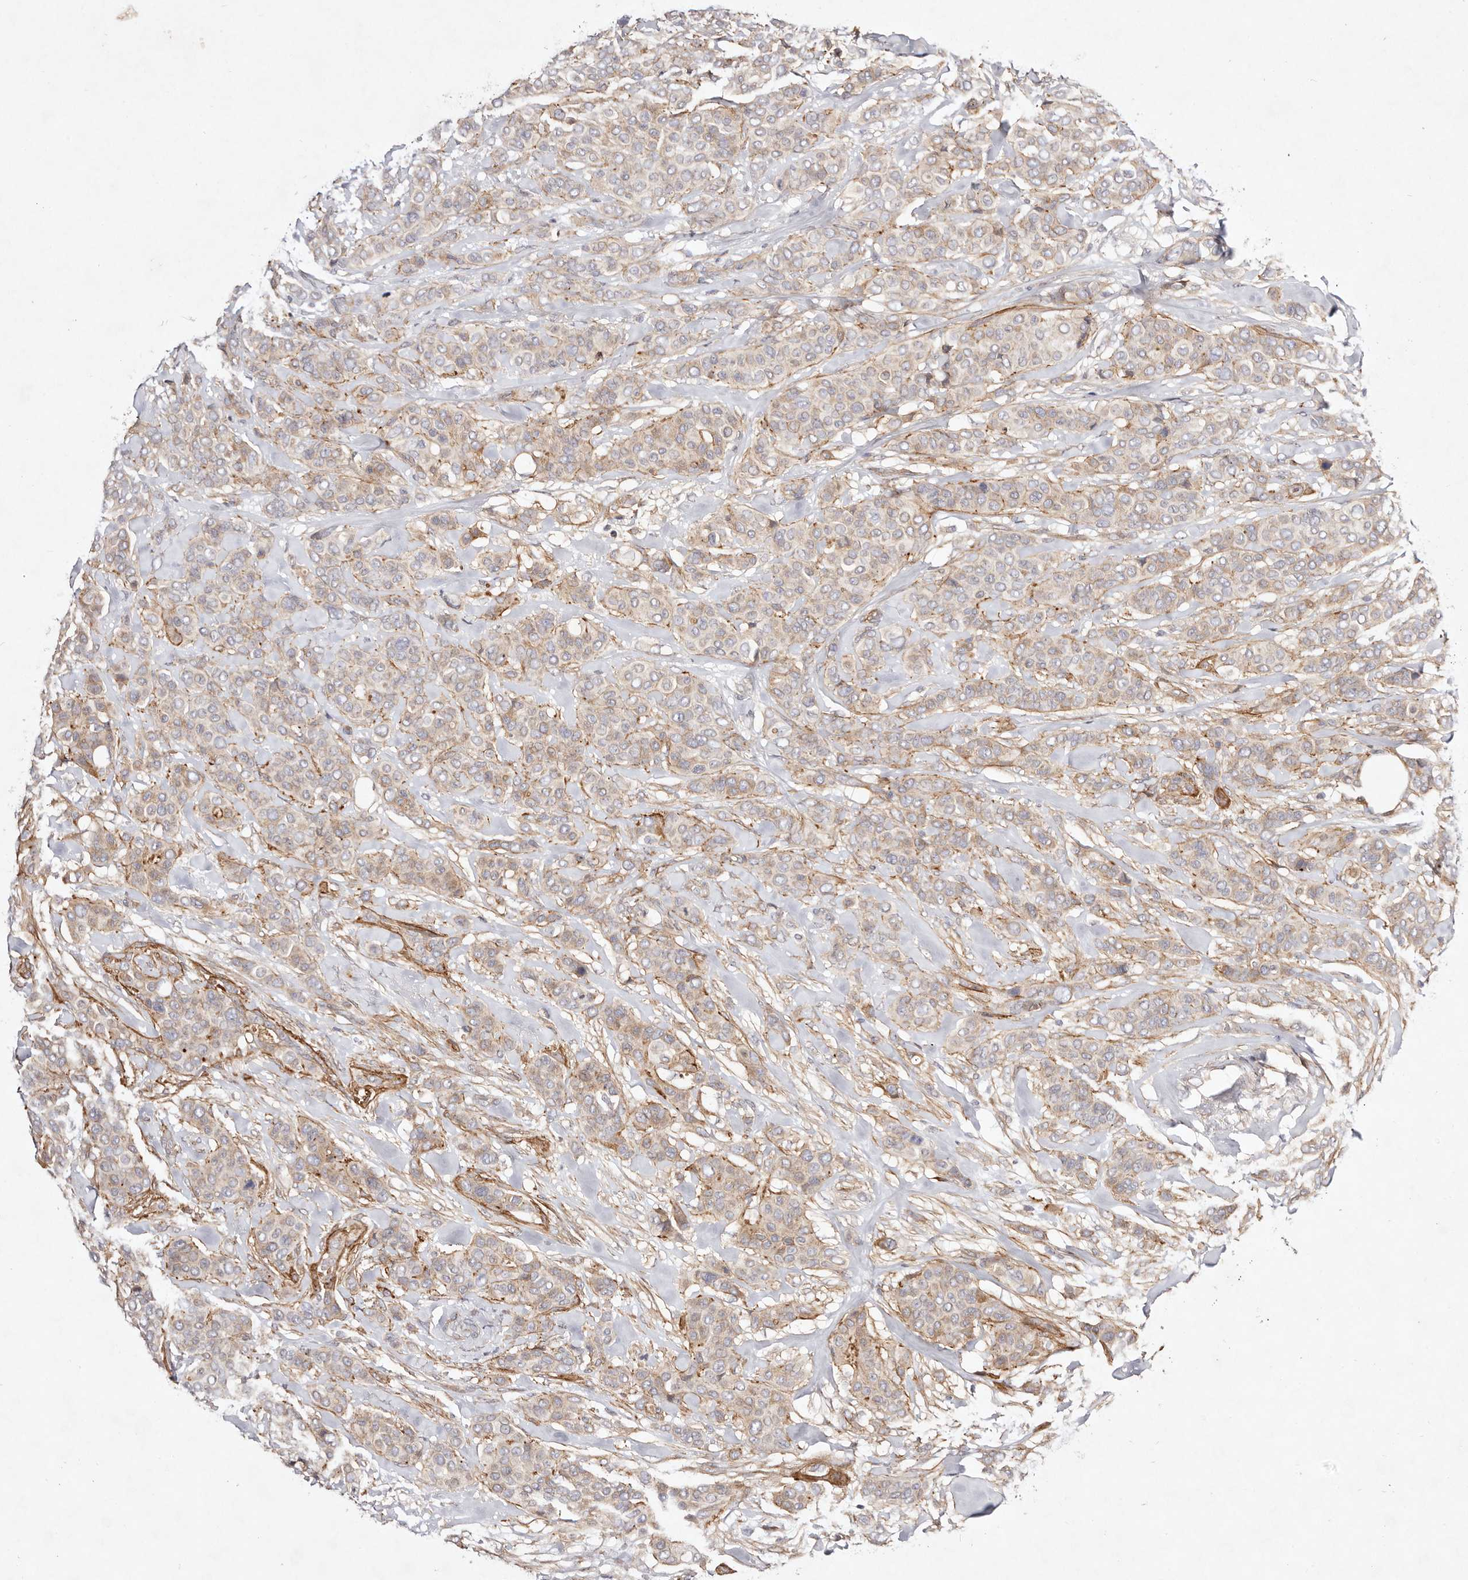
{"staining": {"intensity": "moderate", "quantity": "<25%", "location": "cytoplasmic/membranous"}, "tissue": "breast cancer", "cell_type": "Tumor cells", "image_type": "cancer", "snomed": [{"axis": "morphology", "description": "Lobular carcinoma"}, {"axis": "topography", "description": "Breast"}], "caption": "Lobular carcinoma (breast) stained with a protein marker shows moderate staining in tumor cells.", "gene": "MTMR11", "patient": {"sex": "female", "age": 51}}